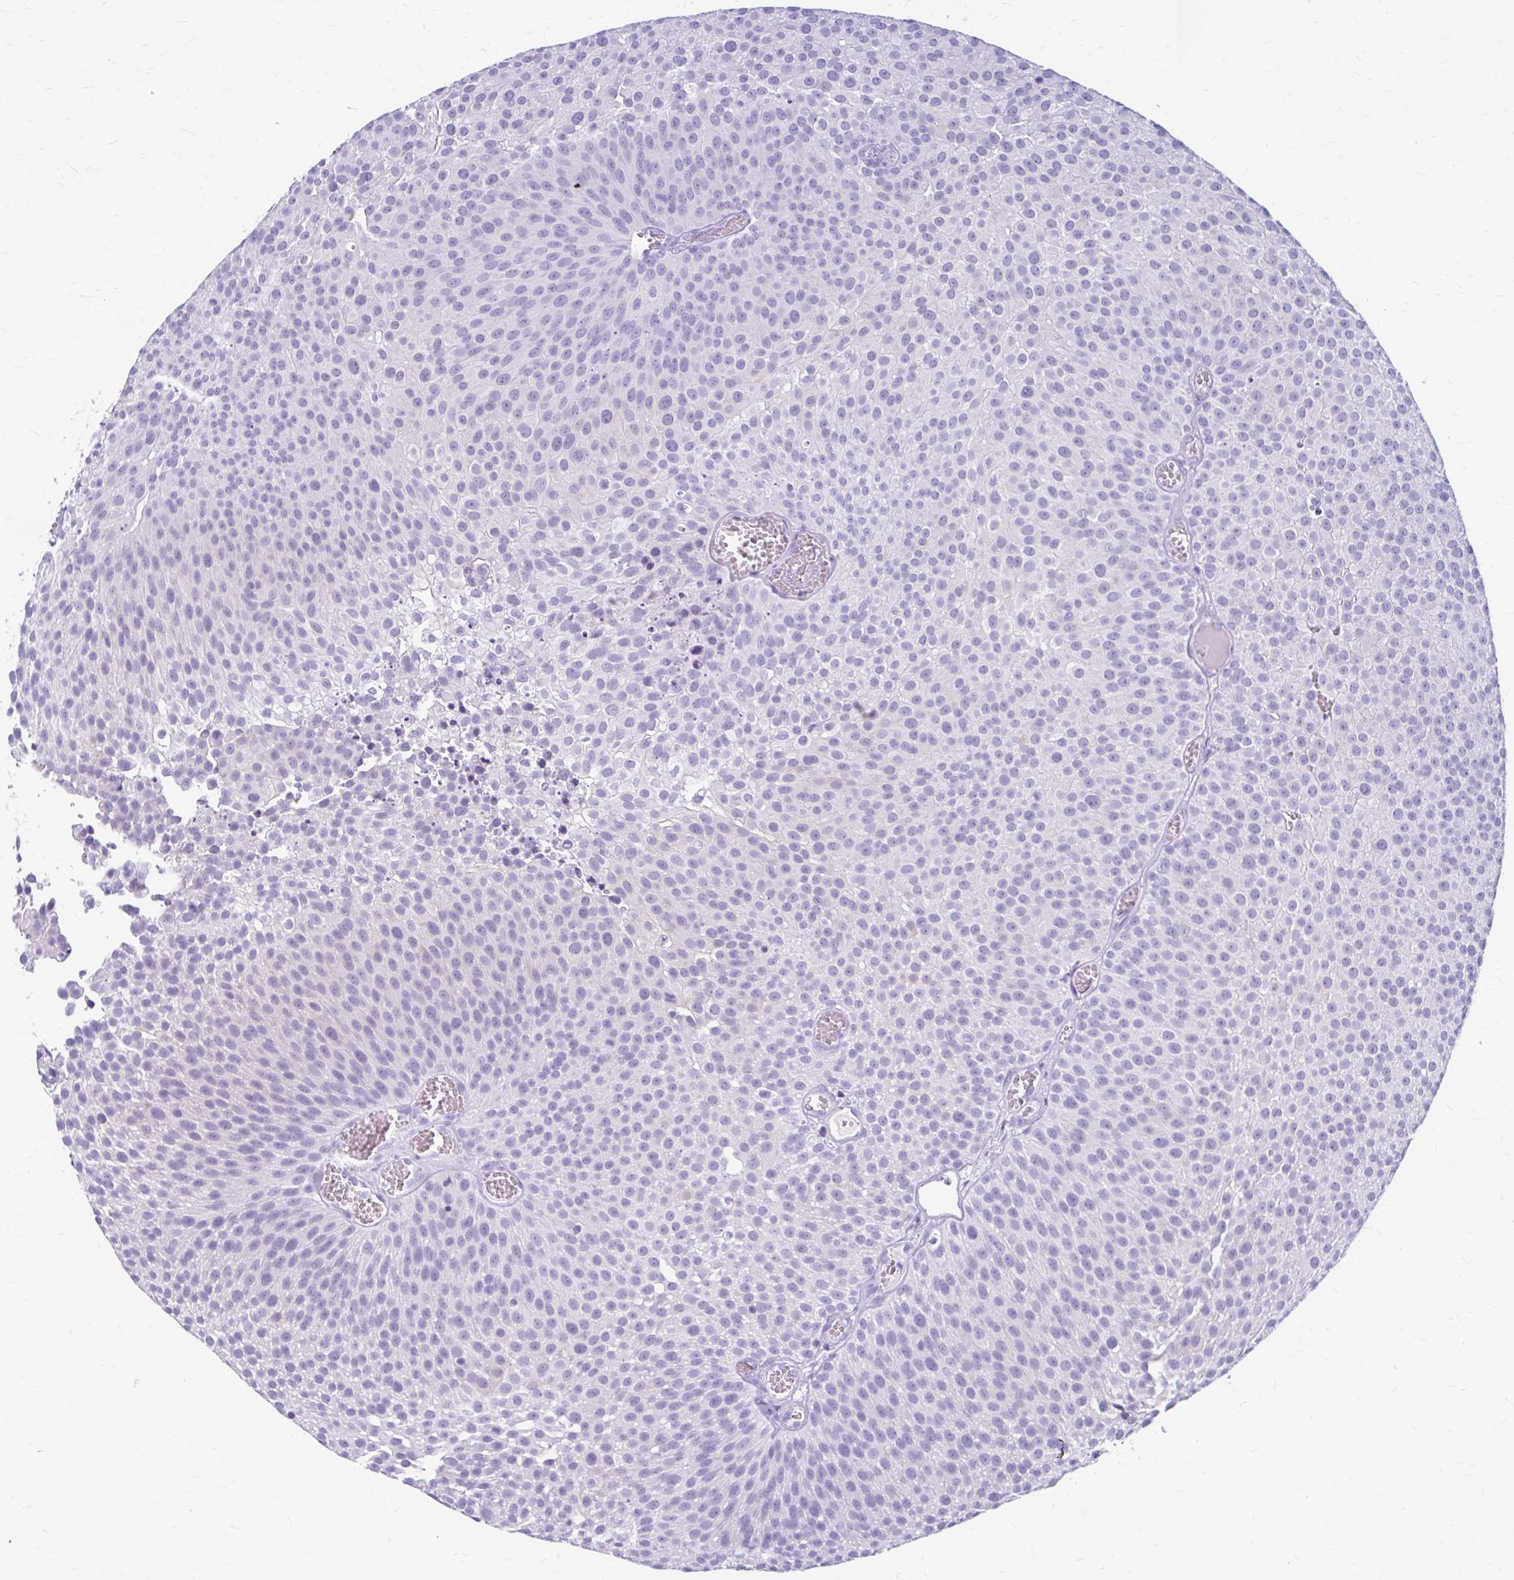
{"staining": {"intensity": "negative", "quantity": "none", "location": "none"}, "tissue": "urothelial cancer", "cell_type": "Tumor cells", "image_type": "cancer", "snomed": [{"axis": "morphology", "description": "Urothelial carcinoma, Low grade"}, {"axis": "topography", "description": "Urinary bladder"}], "caption": "The micrograph reveals no staining of tumor cells in urothelial carcinoma (low-grade).", "gene": "KLHDC7A", "patient": {"sex": "female", "age": 79}}